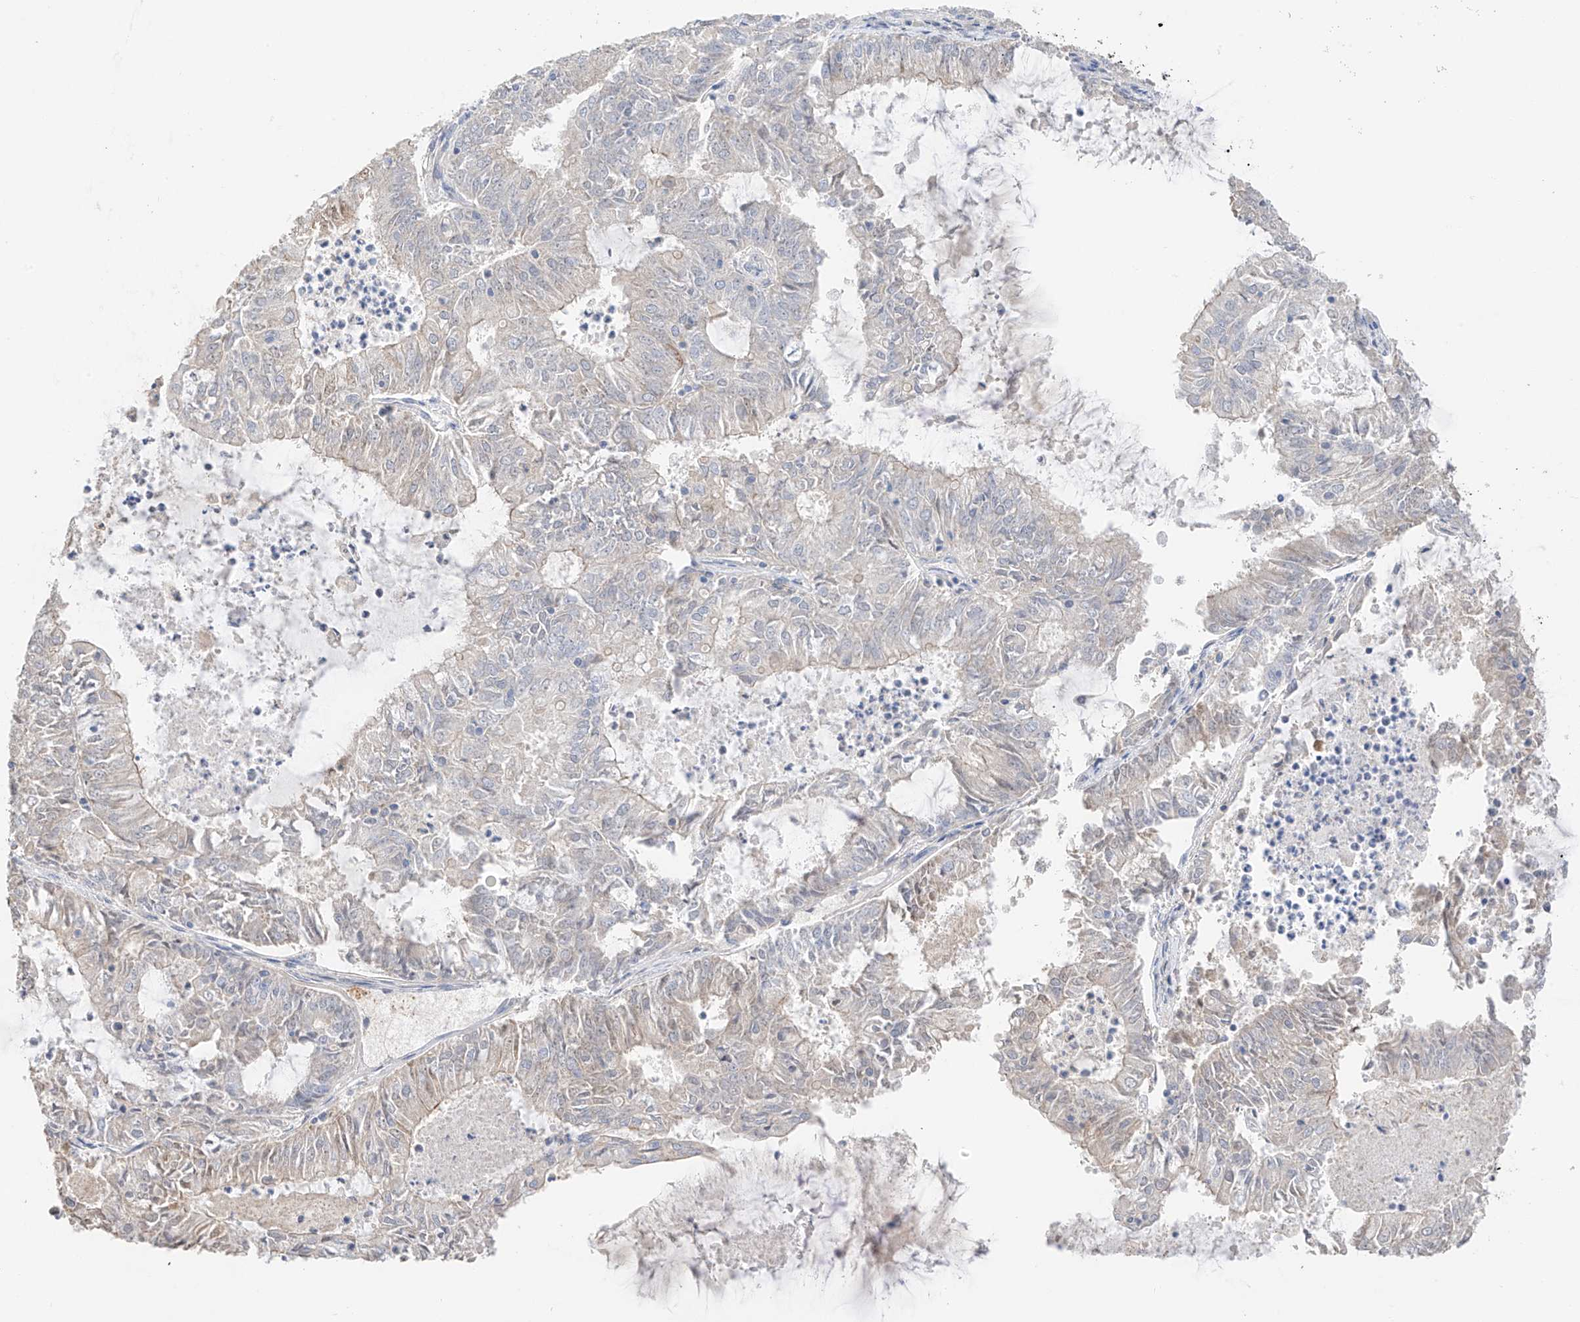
{"staining": {"intensity": "negative", "quantity": "none", "location": "none"}, "tissue": "endometrial cancer", "cell_type": "Tumor cells", "image_type": "cancer", "snomed": [{"axis": "morphology", "description": "Adenocarcinoma, NOS"}, {"axis": "topography", "description": "Endometrium"}], "caption": "Endometrial cancer (adenocarcinoma) was stained to show a protein in brown. There is no significant positivity in tumor cells. The staining is performed using DAB brown chromogen with nuclei counter-stained in using hematoxylin.", "gene": "CAPN13", "patient": {"sex": "female", "age": 57}}